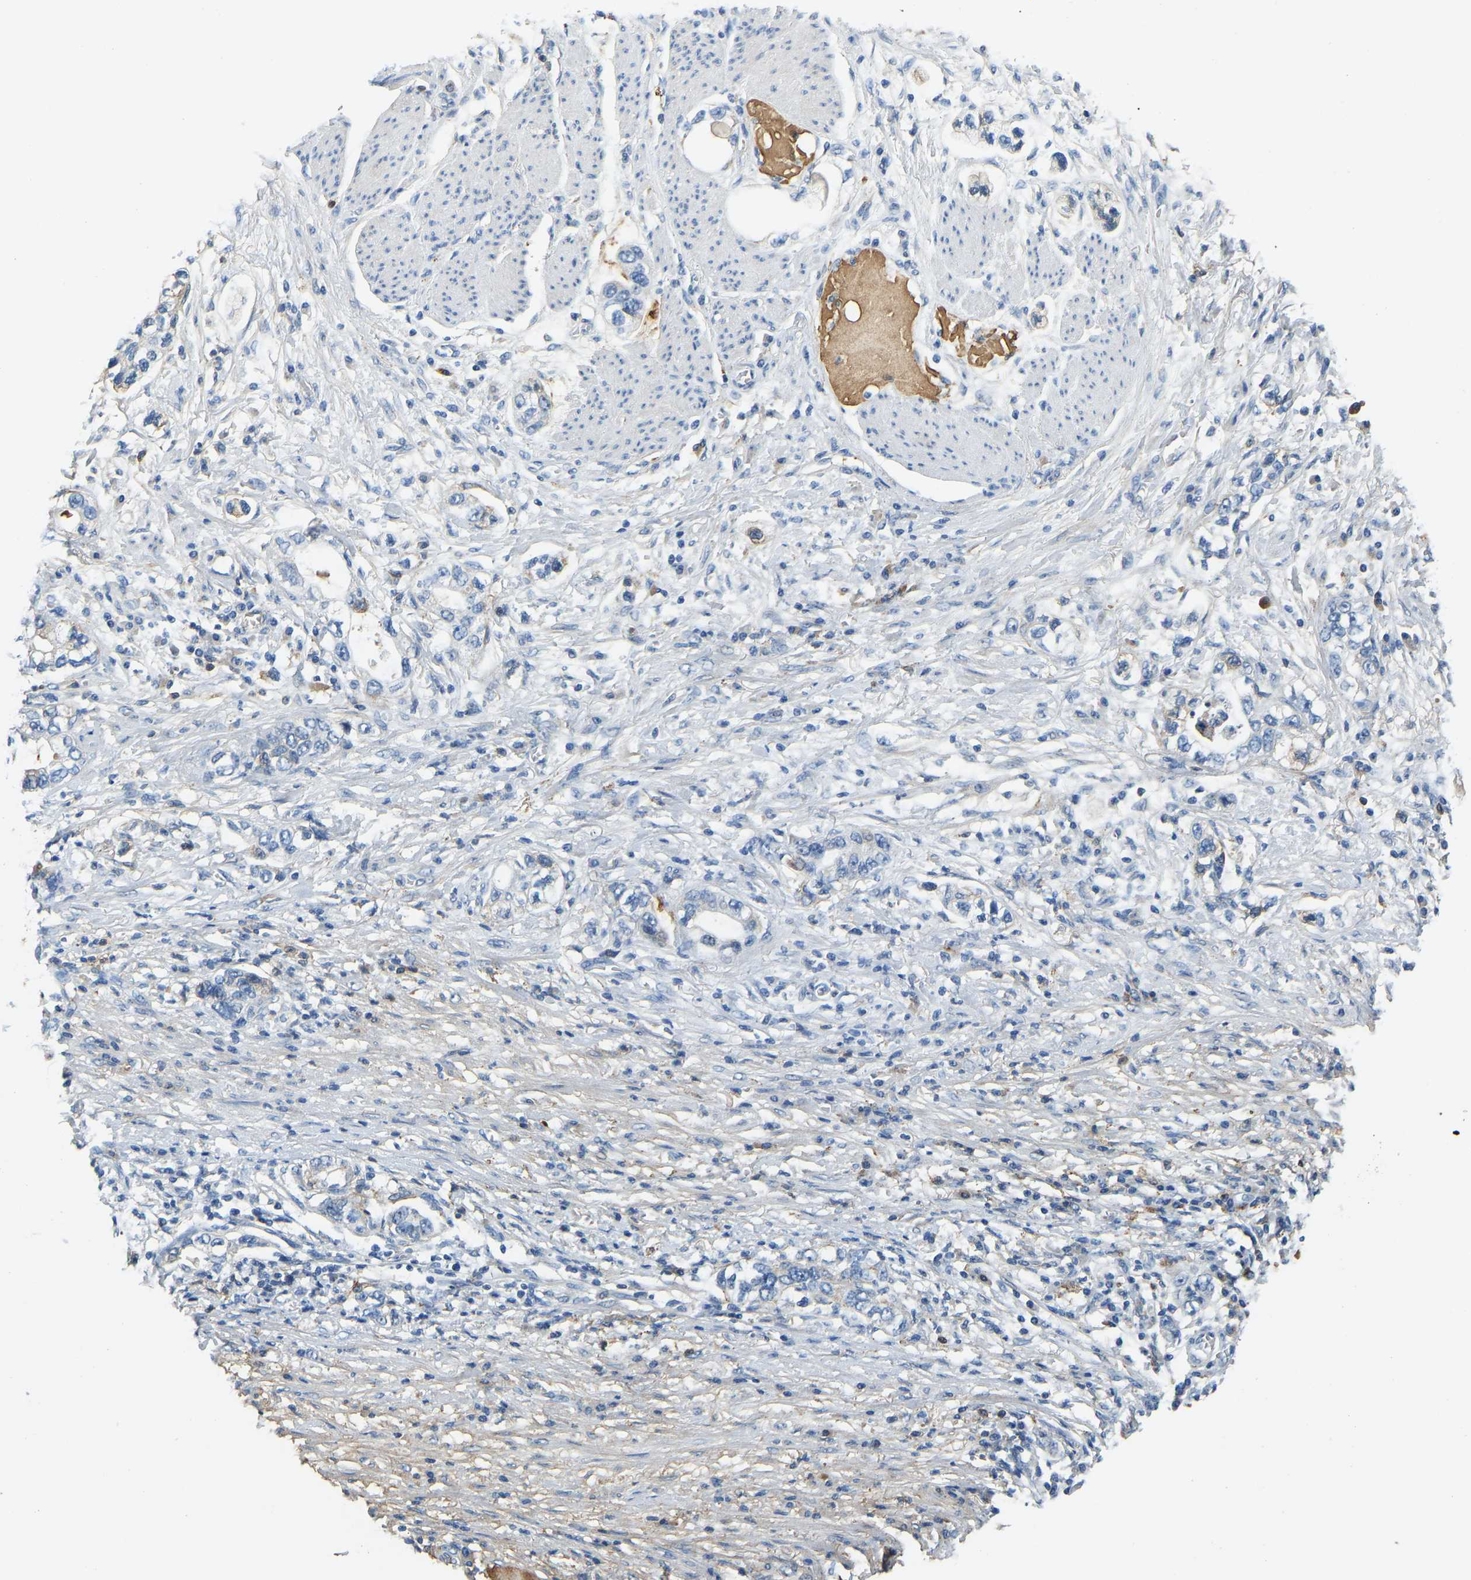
{"staining": {"intensity": "negative", "quantity": "none", "location": "none"}, "tissue": "stomach cancer", "cell_type": "Tumor cells", "image_type": "cancer", "snomed": [{"axis": "morphology", "description": "Adenocarcinoma, NOS"}, {"axis": "topography", "description": "Stomach, lower"}], "caption": "Stomach cancer (adenocarcinoma) stained for a protein using immunohistochemistry (IHC) demonstrates no positivity tumor cells.", "gene": "THBS4", "patient": {"sex": "female", "age": 93}}